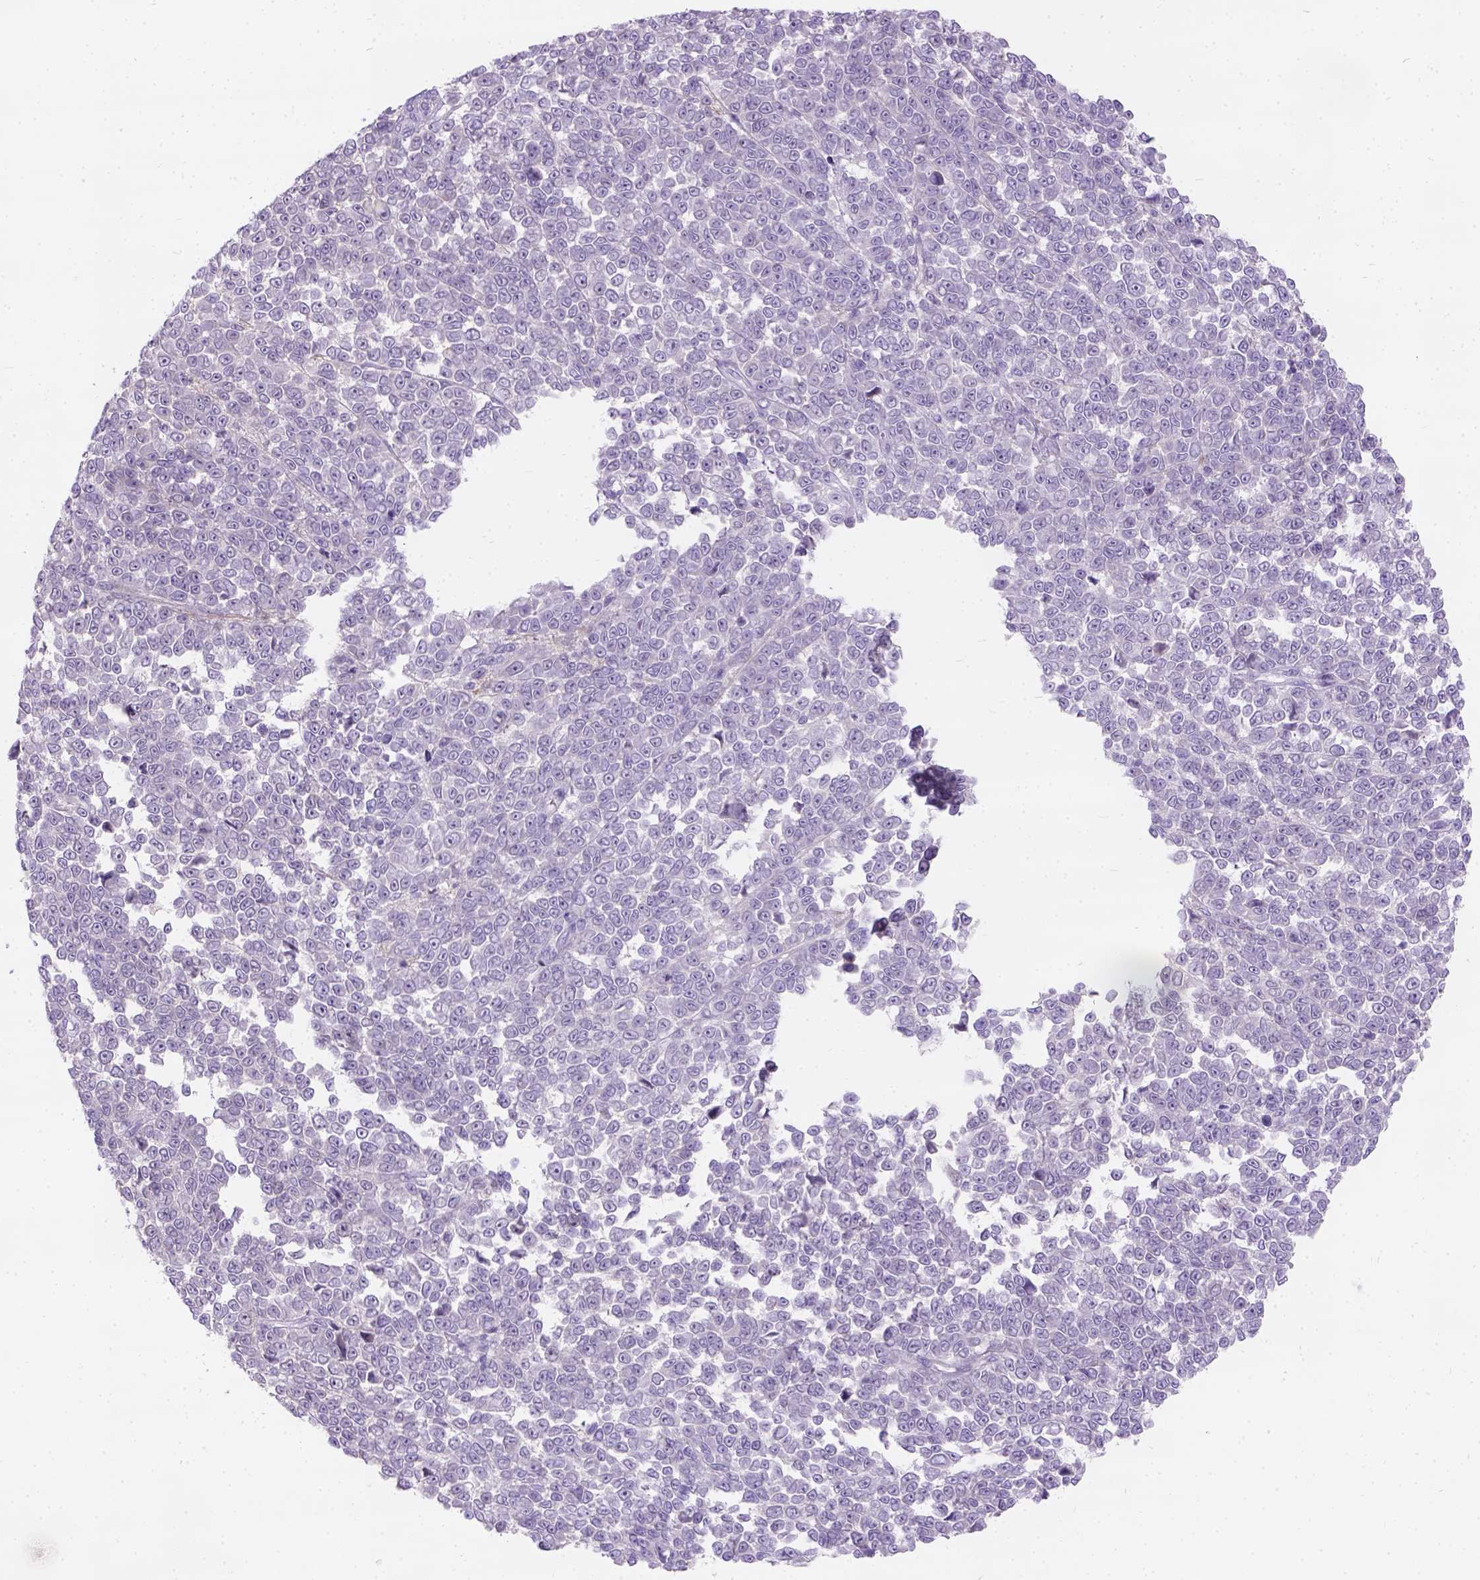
{"staining": {"intensity": "negative", "quantity": "none", "location": "none"}, "tissue": "melanoma", "cell_type": "Tumor cells", "image_type": "cancer", "snomed": [{"axis": "morphology", "description": "Malignant melanoma, NOS"}, {"axis": "topography", "description": "Skin"}], "caption": "A high-resolution photomicrograph shows immunohistochemistry staining of malignant melanoma, which displays no significant staining in tumor cells.", "gene": "C20orf144", "patient": {"sex": "female", "age": 95}}